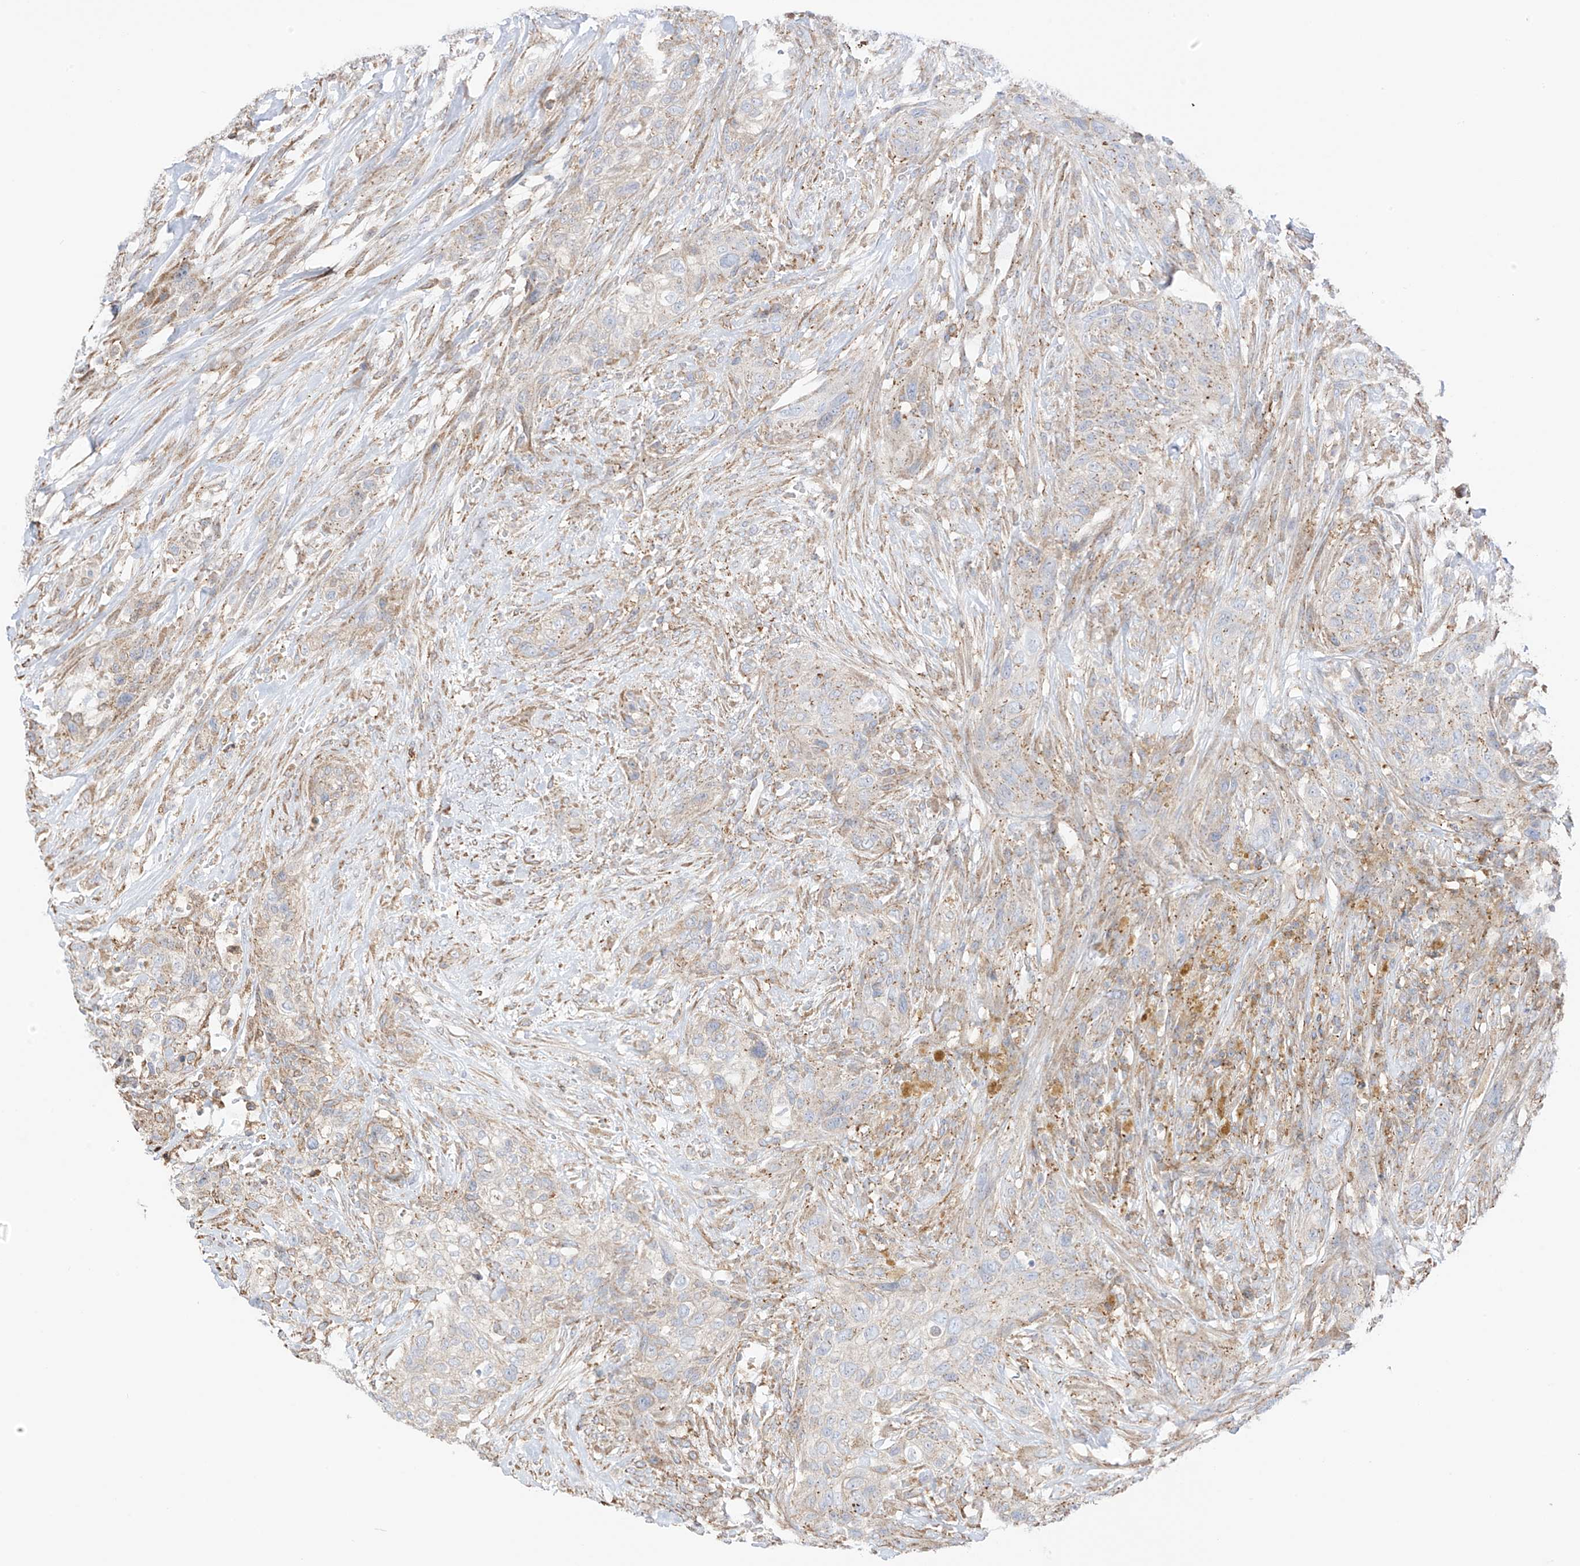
{"staining": {"intensity": "weak", "quantity": ">75%", "location": "cytoplasmic/membranous"}, "tissue": "urothelial cancer", "cell_type": "Tumor cells", "image_type": "cancer", "snomed": [{"axis": "morphology", "description": "Urothelial carcinoma, High grade"}, {"axis": "topography", "description": "Urinary bladder"}], "caption": "A high-resolution image shows IHC staining of urothelial cancer, which reveals weak cytoplasmic/membranous staining in approximately >75% of tumor cells. (brown staining indicates protein expression, while blue staining denotes nuclei).", "gene": "XKR3", "patient": {"sex": "male", "age": 35}}